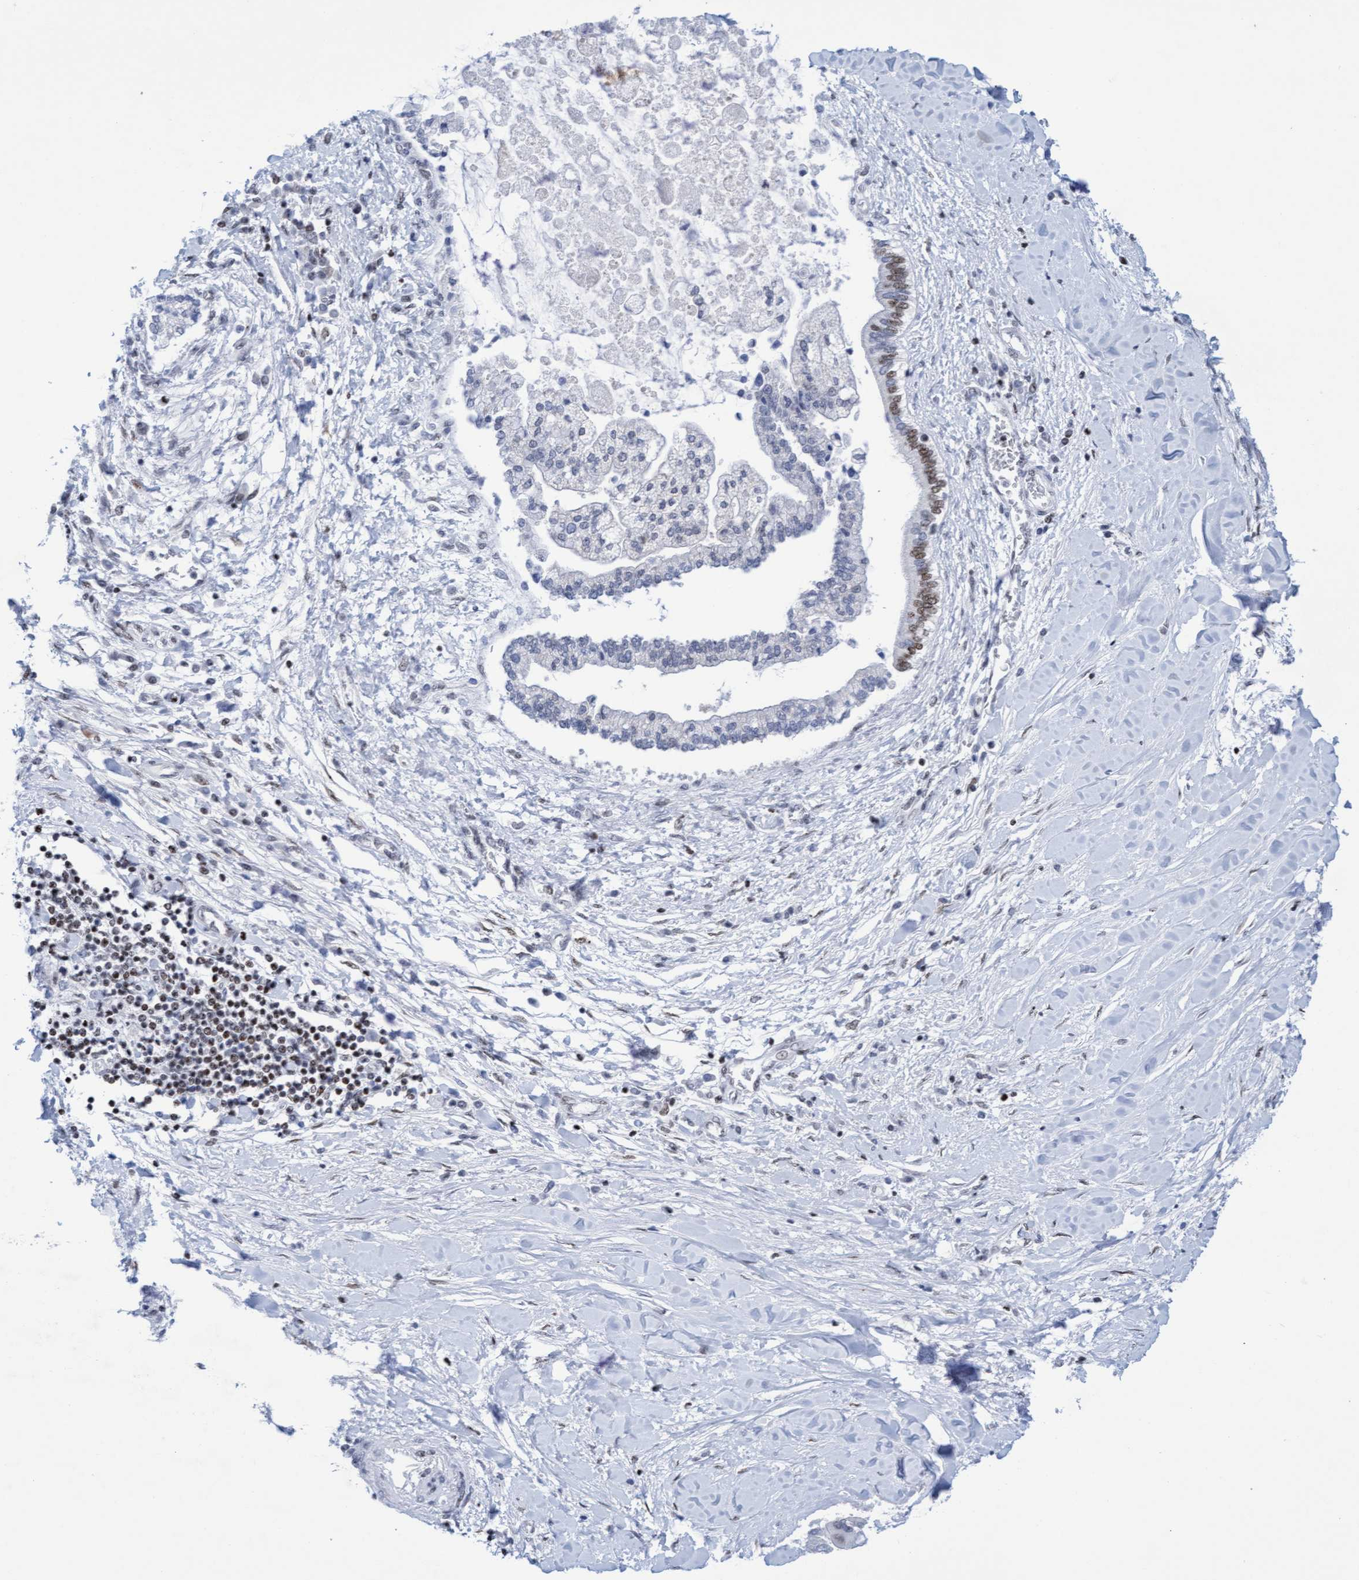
{"staining": {"intensity": "moderate", "quantity": "<25%", "location": "nuclear"}, "tissue": "liver cancer", "cell_type": "Tumor cells", "image_type": "cancer", "snomed": [{"axis": "morphology", "description": "Cholangiocarcinoma"}, {"axis": "topography", "description": "Liver"}], "caption": "Liver cancer stained with a brown dye shows moderate nuclear positive staining in about <25% of tumor cells.", "gene": "GLRX2", "patient": {"sex": "male", "age": 50}}